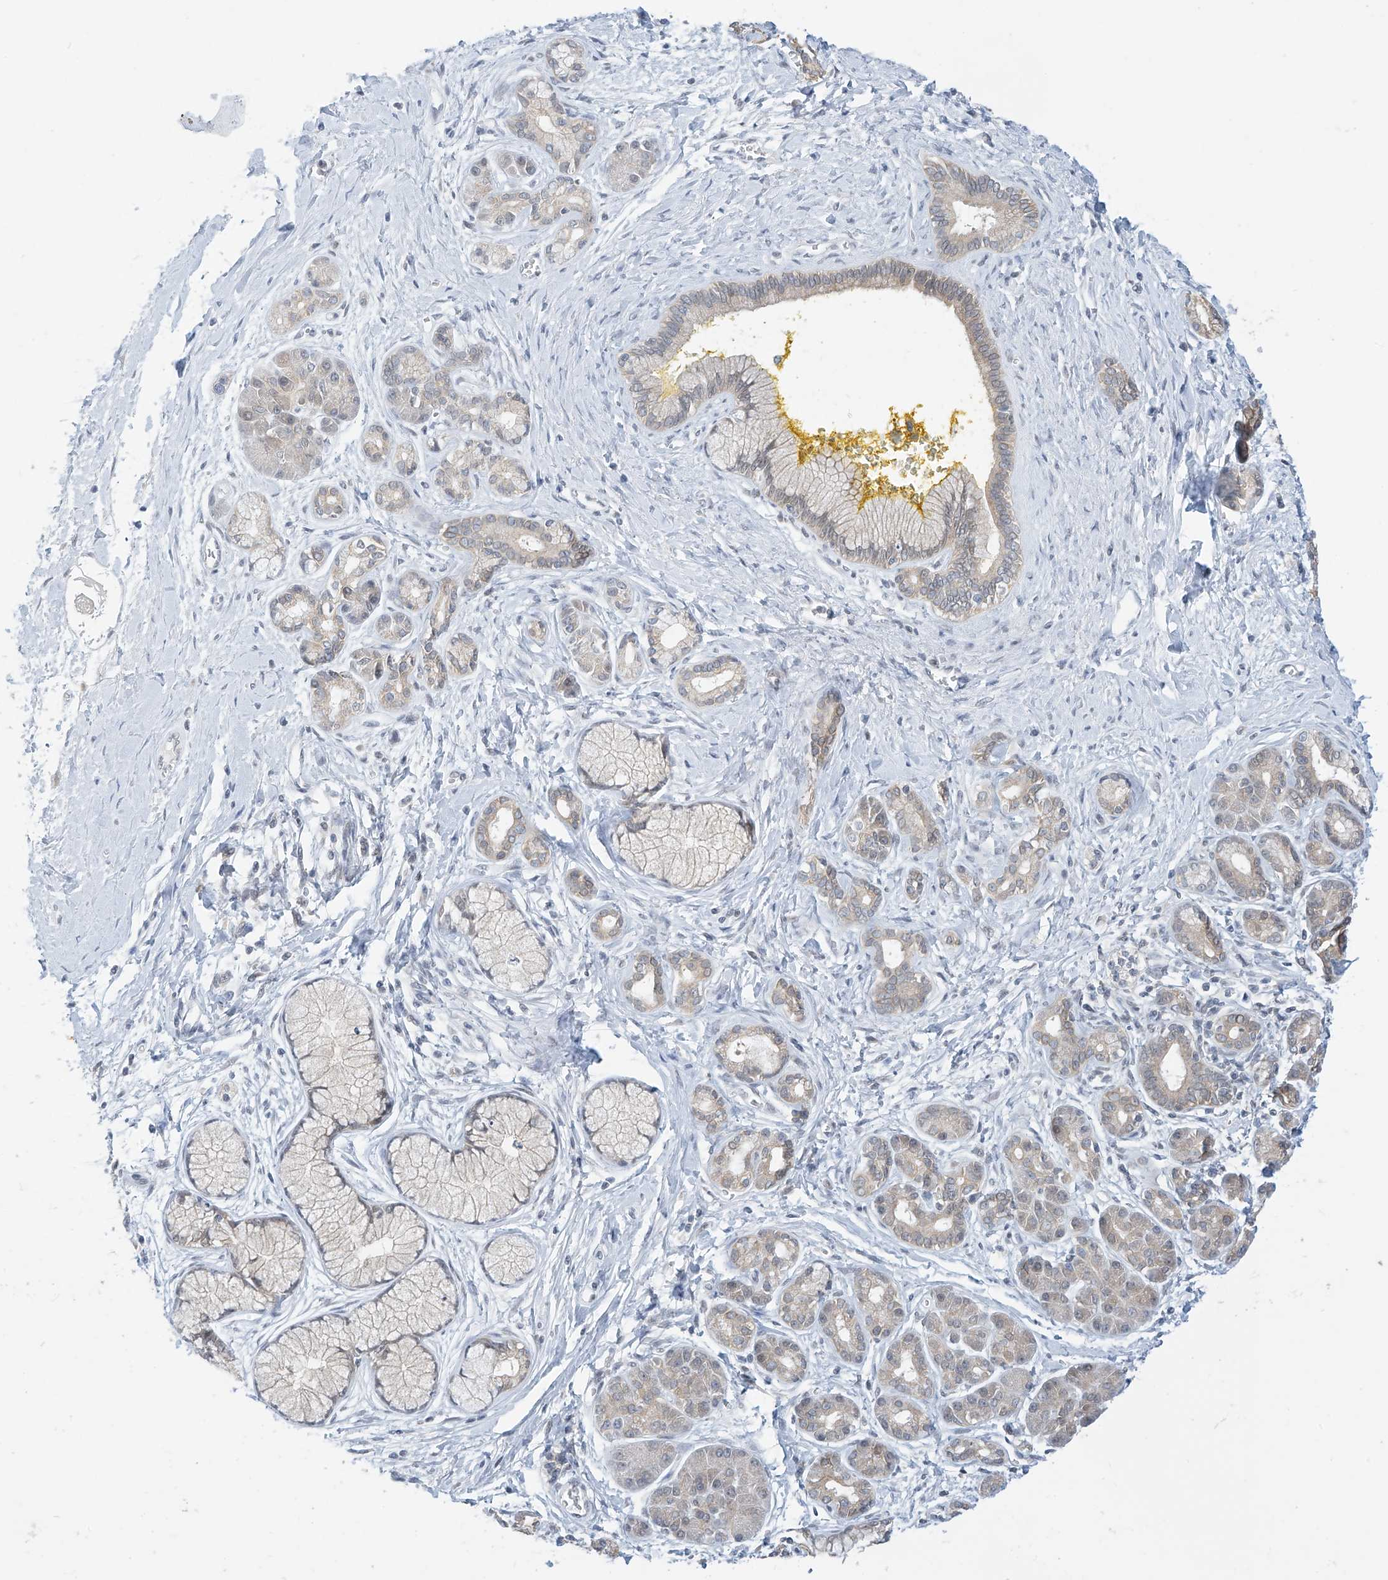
{"staining": {"intensity": "weak", "quantity": "<25%", "location": "cytoplasmic/membranous"}, "tissue": "pancreatic cancer", "cell_type": "Tumor cells", "image_type": "cancer", "snomed": [{"axis": "morphology", "description": "Adenocarcinoma, NOS"}, {"axis": "topography", "description": "Pancreas"}], "caption": "DAB (3,3'-diaminobenzidine) immunohistochemical staining of adenocarcinoma (pancreatic) exhibits no significant staining in tumor cells.", "gene": "APLF", "patient": {"sex": "male", "age": 58}}